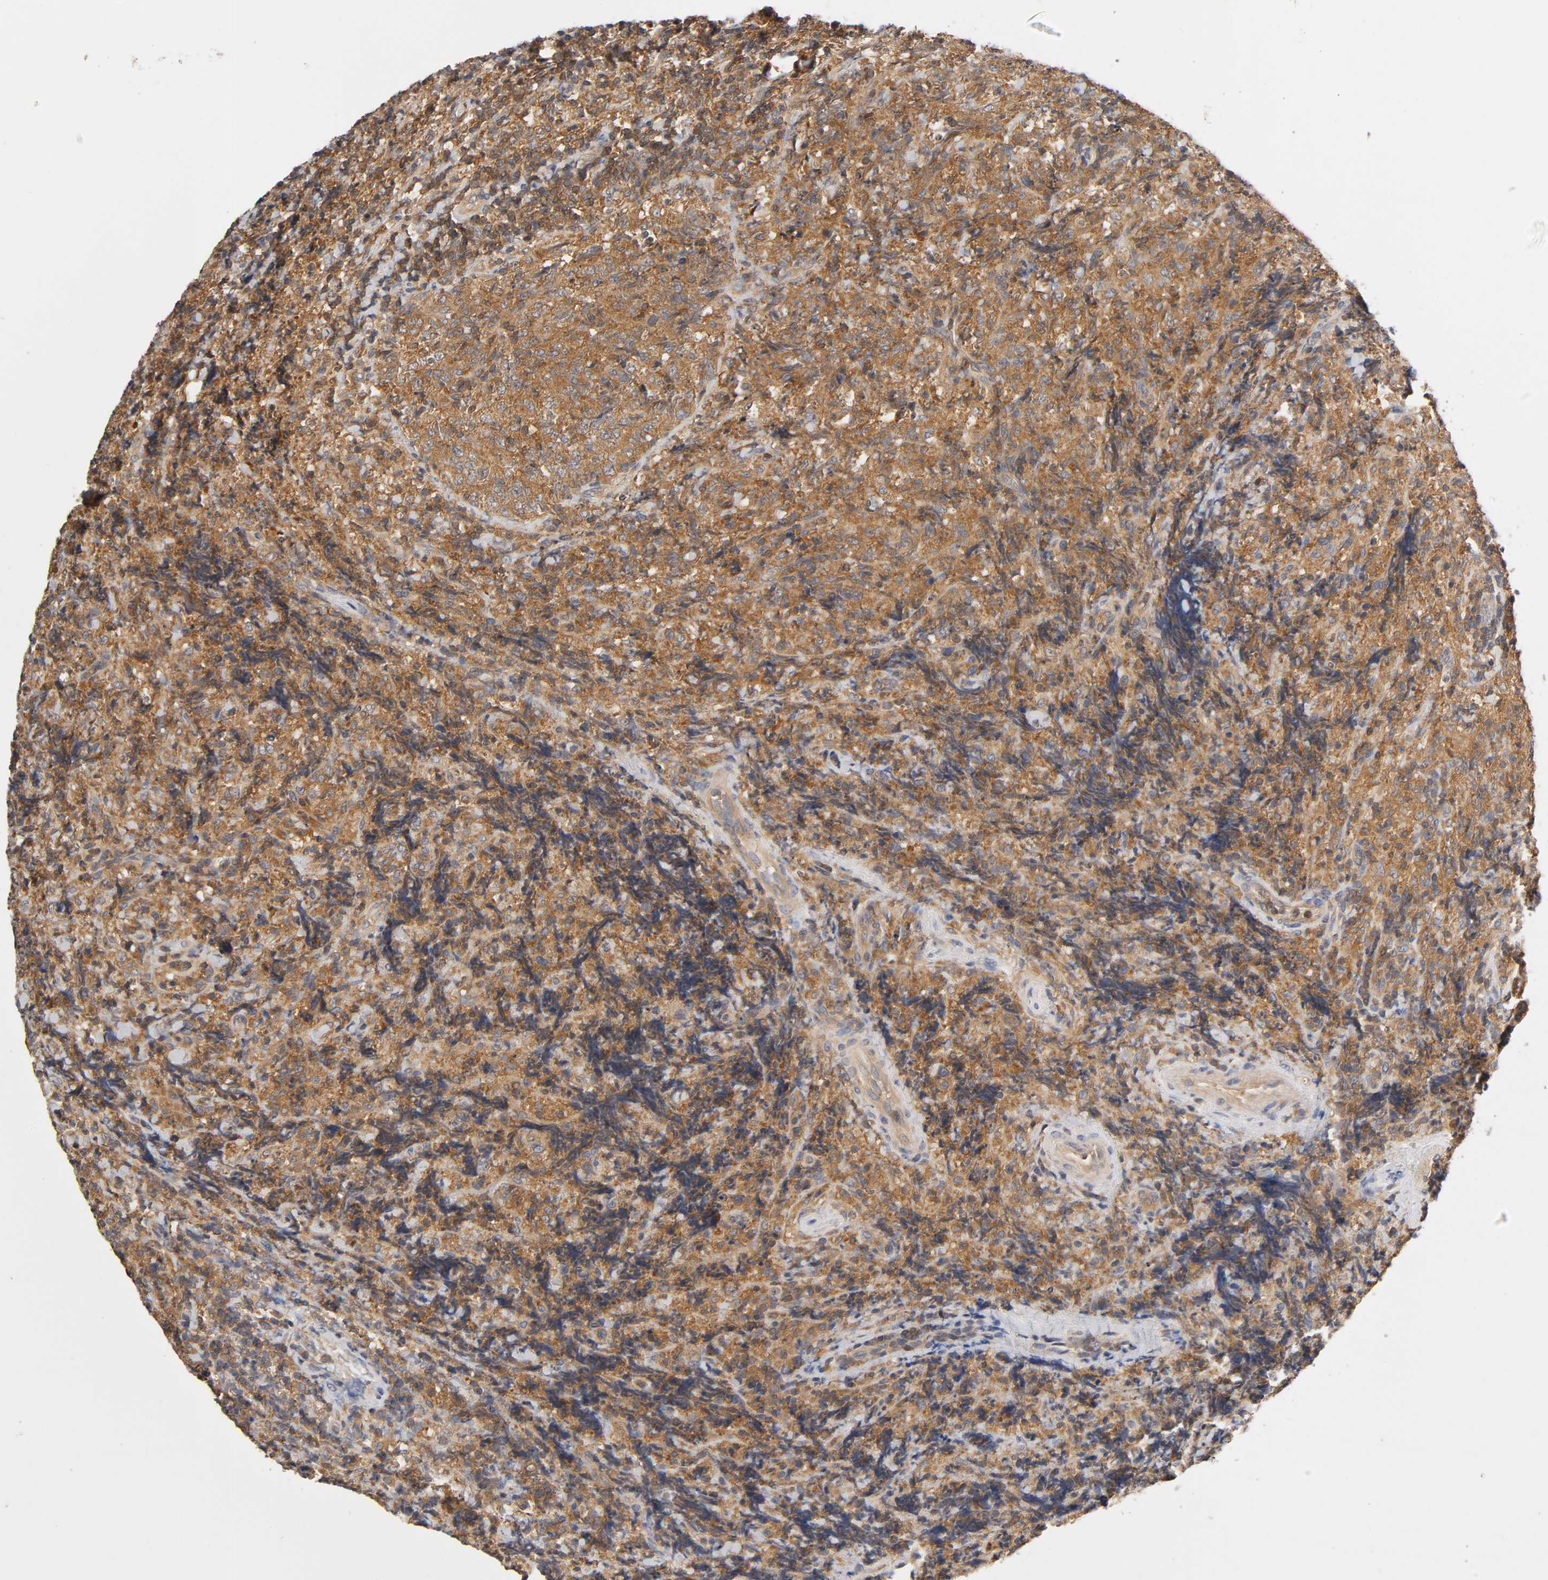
{"staining": {"intensity": "strong", "quantity": ">75%", "location": "cytoplasmic/membranous"}, "tissue": "lymphoma", "cell_type": "Tumor cells", "image_type": "cancer", "snomed": [{"axis": "morphology", "description": "Malignant lymphoma, non-Hodgkin's type, High grade"}, {"axis": "topography", "description": "Tonsil"}], "caption": "An immunohistochemistry photomicrograph of neoplastic tissue is shown. Protein staining in brown labels strong cytoplasmic/membranous positivity in lymphoma within tumor cells.", "gene": "ACTR2", "patient": {"sex": "female", "age": 36}}